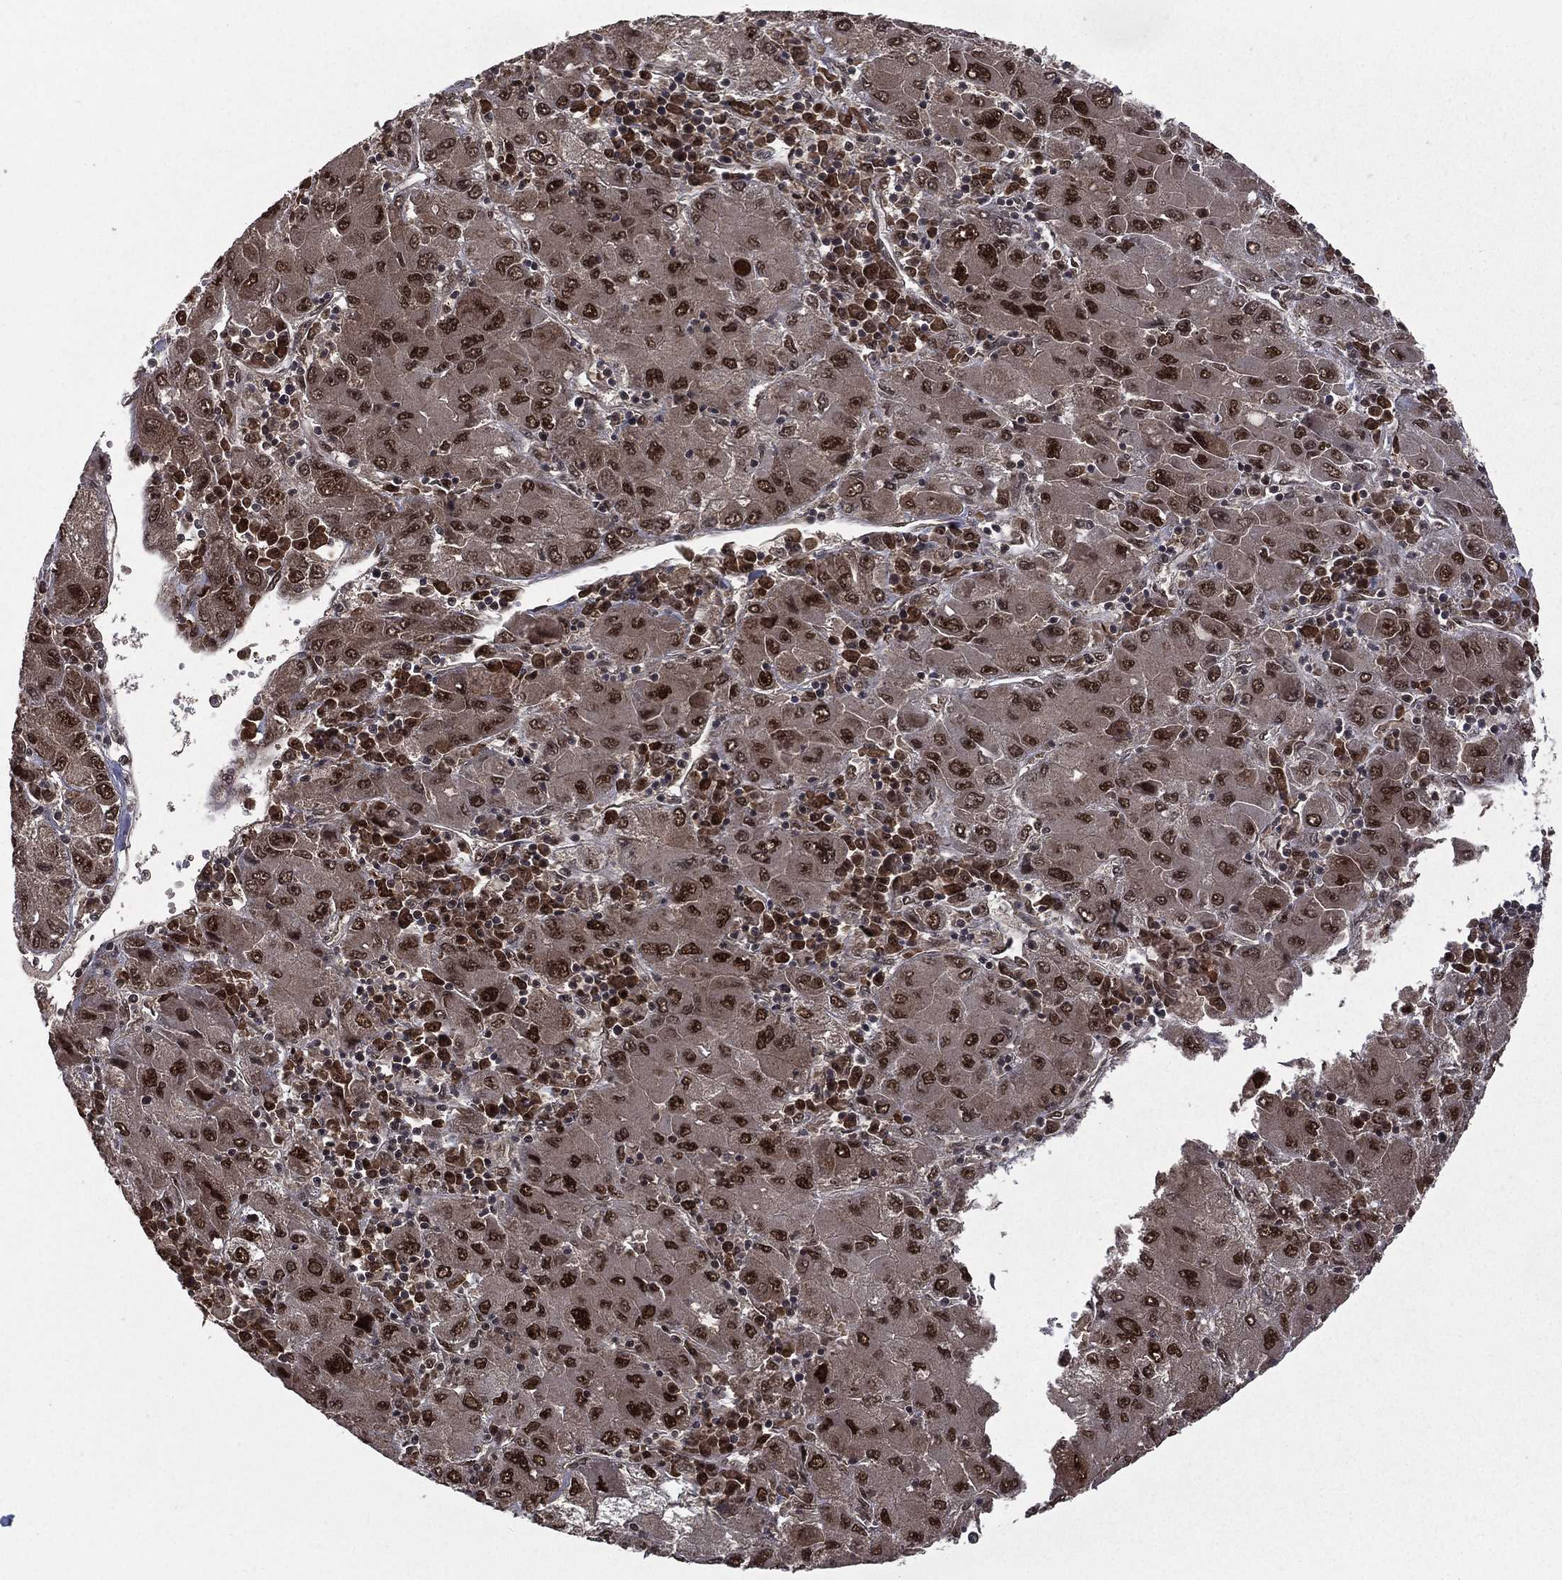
{"staining": {"intensity": "strong", "quantity": ">75%", "location": "nuclear"}, "tissue": "liver cancer", "cell_type": "Tumor cells", "image_type": "cancer", "snomed": [{"axis": "morphology", "description": "Carcinoma, Hepatocellular, NOS"}, {"axis": "topography", "description": "Liver"}], "caption": "IHC staining of hepatocellular carcinoma (liver), which displays high levels of strong nuclear expression in about >75% of tumor cells indicating strong nuclear protein staining. The staining was performed using DAB (3,3'-diaminobenzidine) (brown) for protein detection and nuclei were counterstained in hematoxylin (blue).", "gene": "JMJD6", "patient": {"sex": "male", "age": 75}}